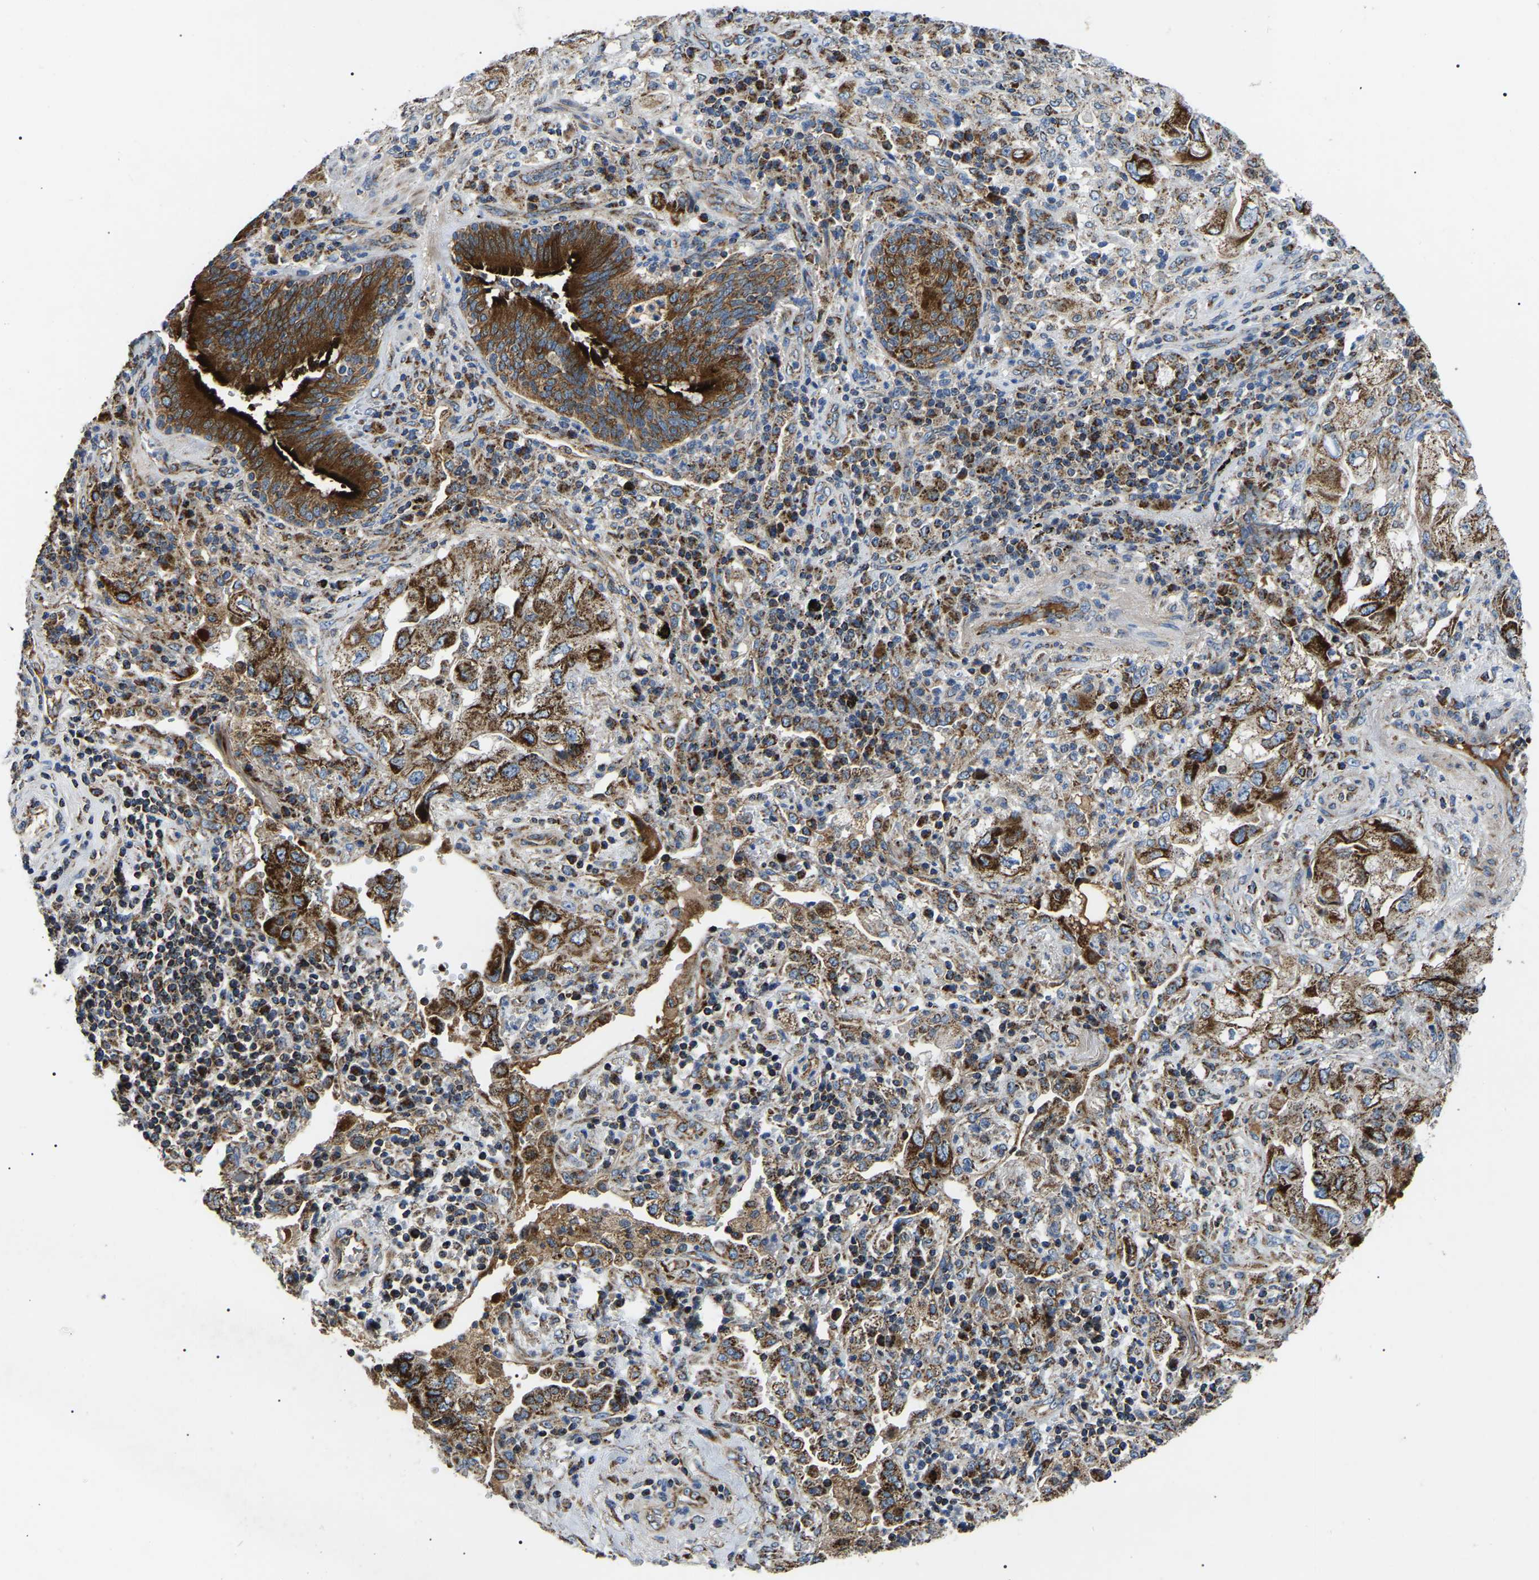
{"staining": {"intensity": "strong", "quantity": ">75%", "location": "cytoplasmic/membranous"}, "tissue": "lung cancer", "cell_type": "Tumor cells", "image_type": "cancer", "snomed": [{"axis": "morphology", "description": "Adenocarcinoma, NOS"}, {"axis": "topography", "description": "Lung"}], "caption": "The photomicrograph reveals staining of adenocarcinoma (lung), revealing strong cytoplasmic/membranous protein positivity (brown color) within tumor cells. Ihc stains the protein of interest in brown and the nuclei are stained blue.", "gene": "PPM1E", "patient": {"sex": "male", "age": 64}}